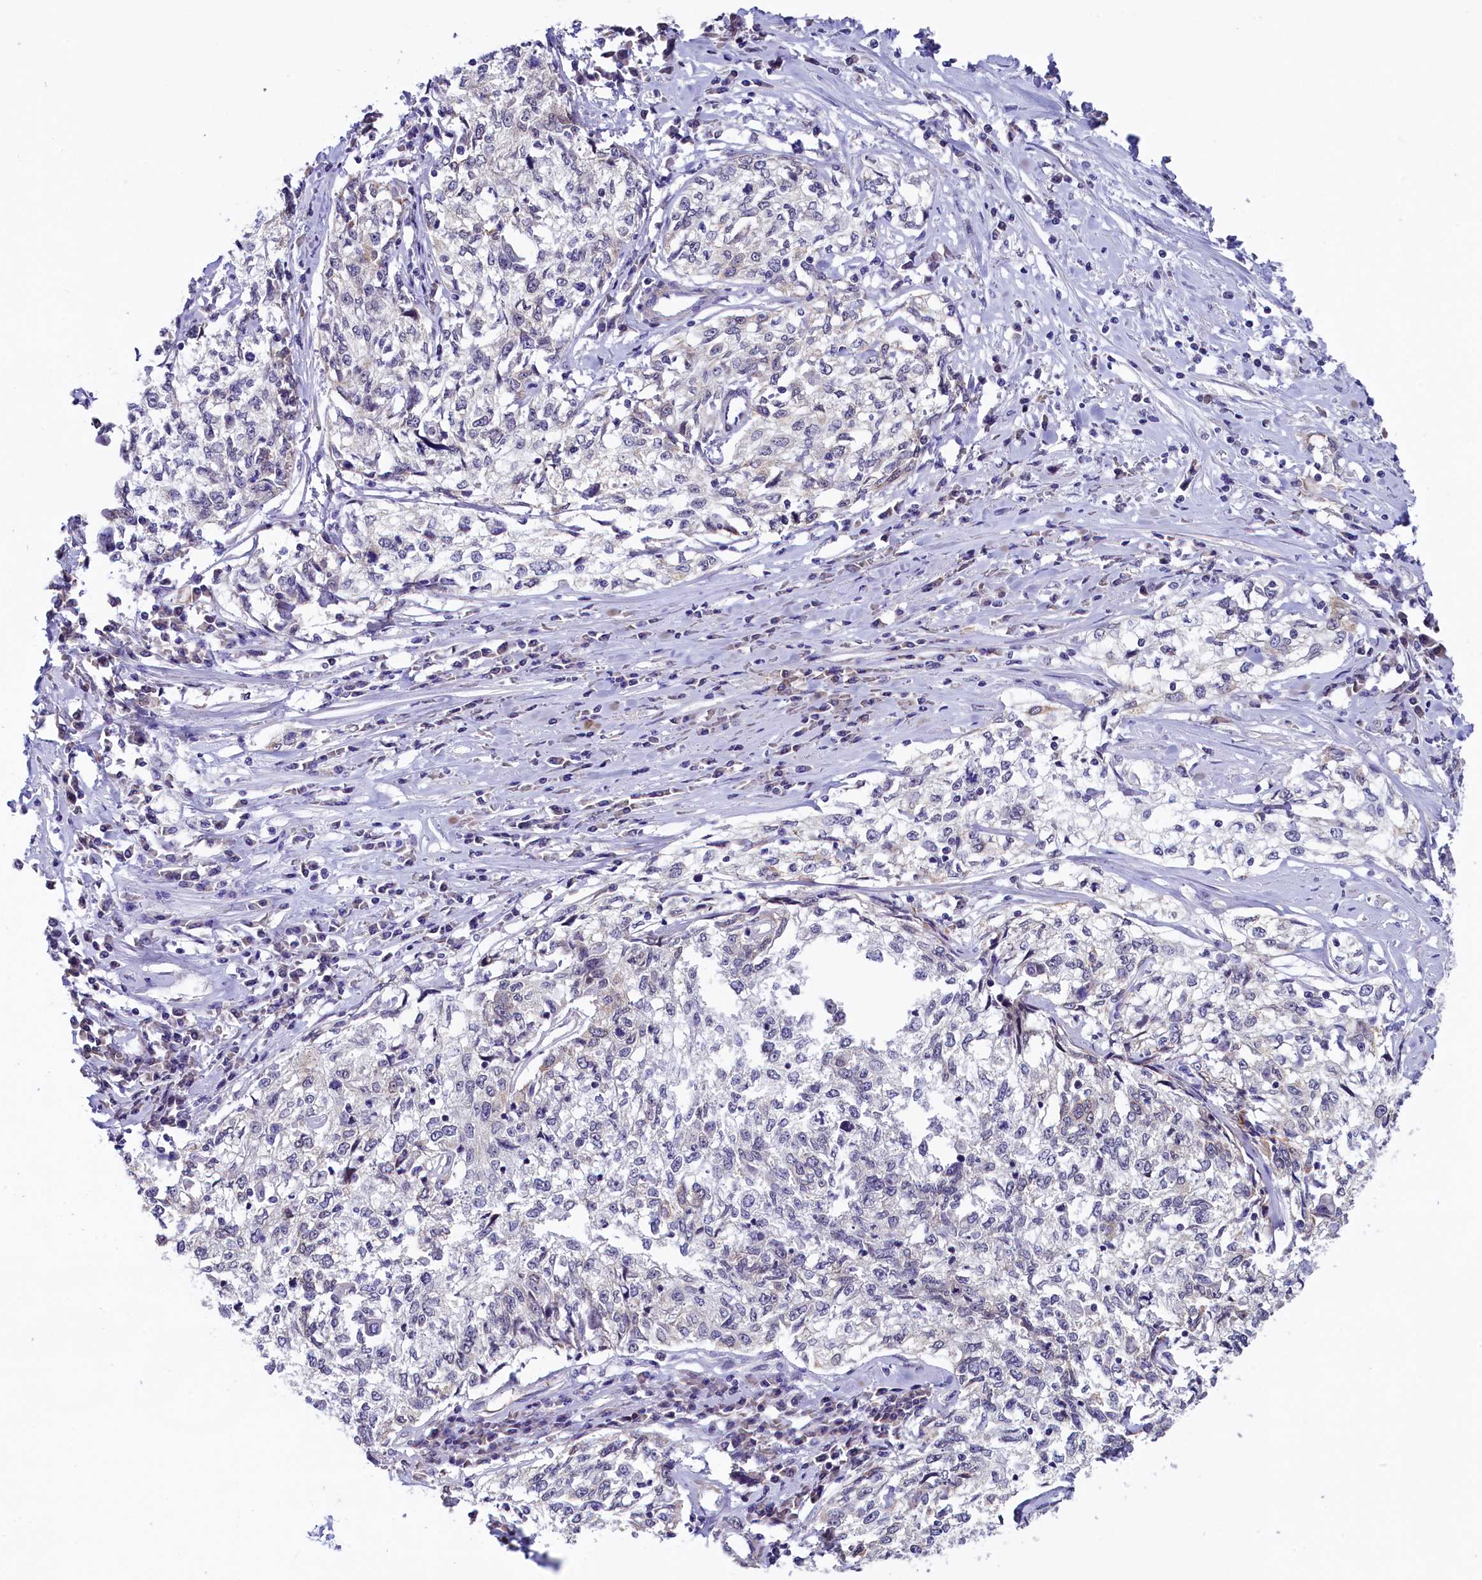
{"staining": {"intensity": "negative", "quantity": "none", "location": "none"}, "tissue": "cervical cancer", "cell_type": "Tumor cells", "image_type": "cancer", "snomed": [{"axis": "morphology", "description": "Squamous cell carcinoma, NOS"}, {"axis": "topography", "description": "Cervix"}], "caption": "Immunohistochemical staining of cervical cancer demonstrates no significant positivity in tumor cells.", "gene": "SLC39A6", "patient": {"sex": "female", "age": 57}}